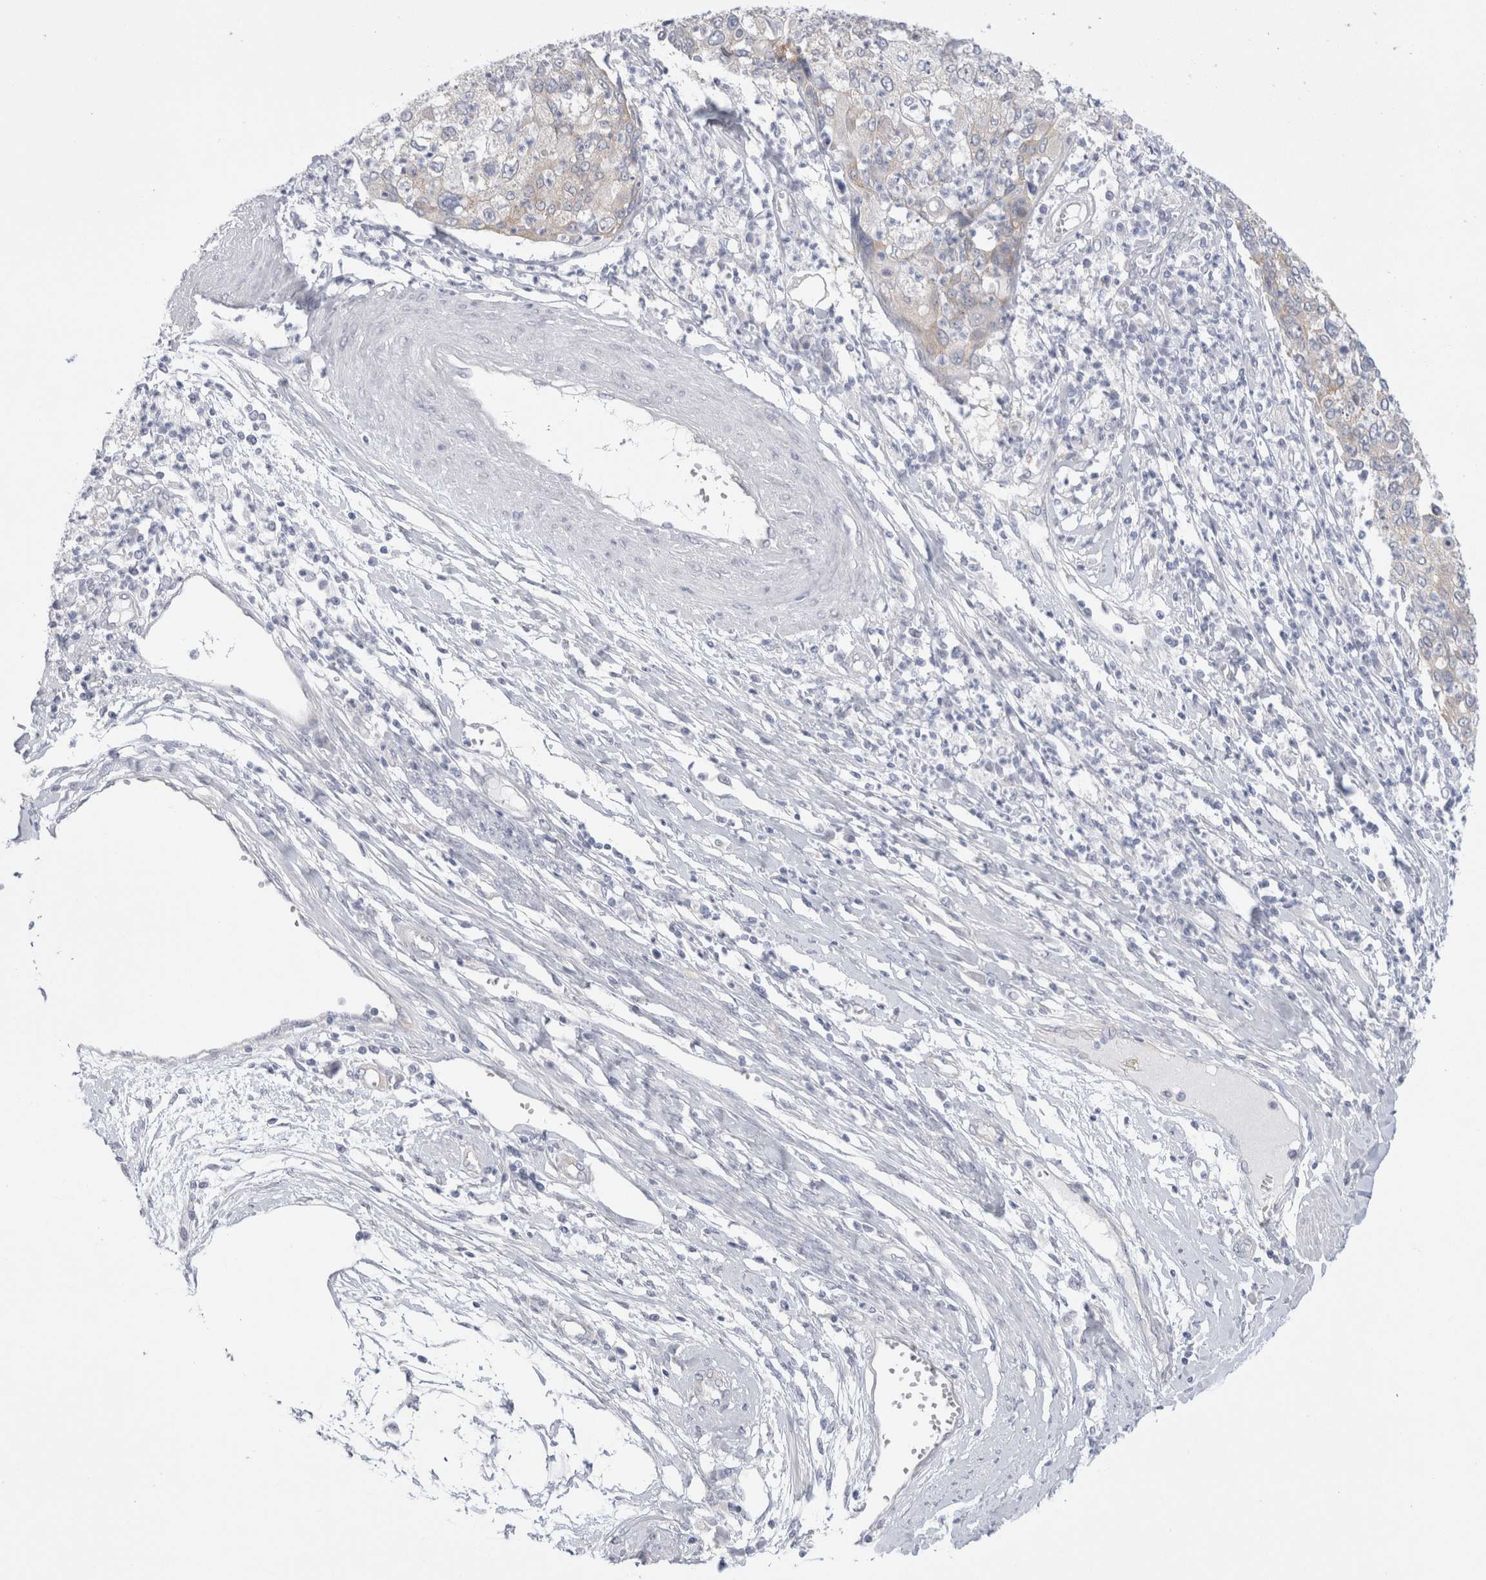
{"staining": {"intensity": "weak", "quantity": "25%-75%", "location": "cytoplasmic/membranous"}, "tissue": "cervical cancer", "cell_type": "Tumor cells", "image_type": "cancer", "snomed": [{"axis": "morphology", "description": "Squamous cell carcinoma, NOS"}, {"axis": "topography", "description": "Cervix"}], "caption": "Immunohistochemical staining of squamous cell carcinoma (cervical) exhibits low levels of weak cytoplasmic/membranous staining in approximately 25%-75% of tumor cells.", "gene": "WIPF2", "patient": {"sex": "female", "age": 40}}